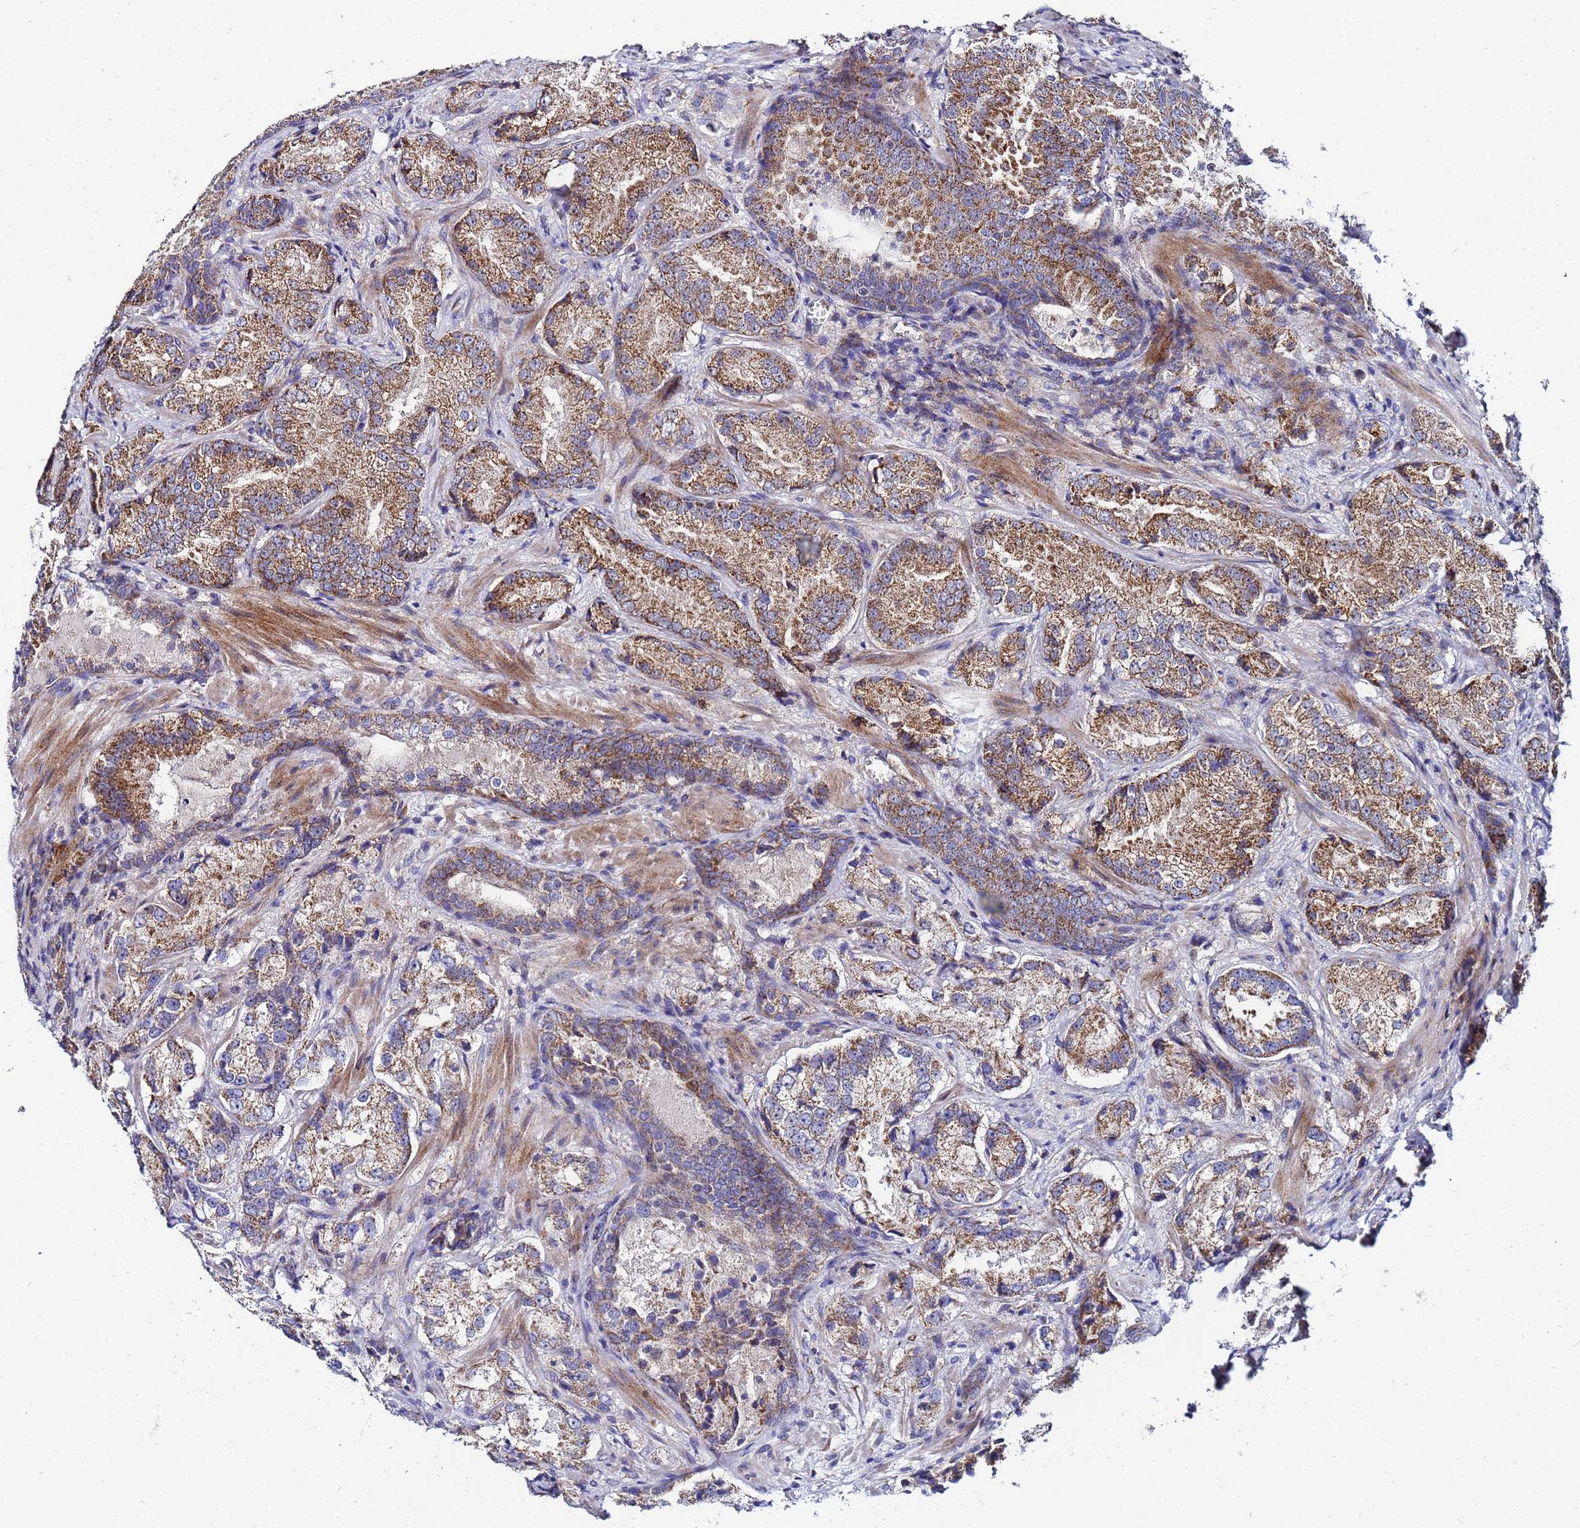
{"staining": {"intensity": "strong", "quantity": ">75%", "location": "cytoplasmic/membranous"}, "tissue": "prostate cancer", "cell_type": "Tumor cells", "image_type": "cancer", "snomed": [{"axis": "morphology", "description": "Adenocarcinoma, Low grade"}, {"axis": "topography", "description": "Prostate"}], "caption": "Protein staining of low-grade adenocarcinoma (prostate) tissue demonstrates strong cytoplasmic/membranous expression in about >75% of tumor cells.", "gene": "FAHD2A", "patient": {"sex": "male", "age": 74}}